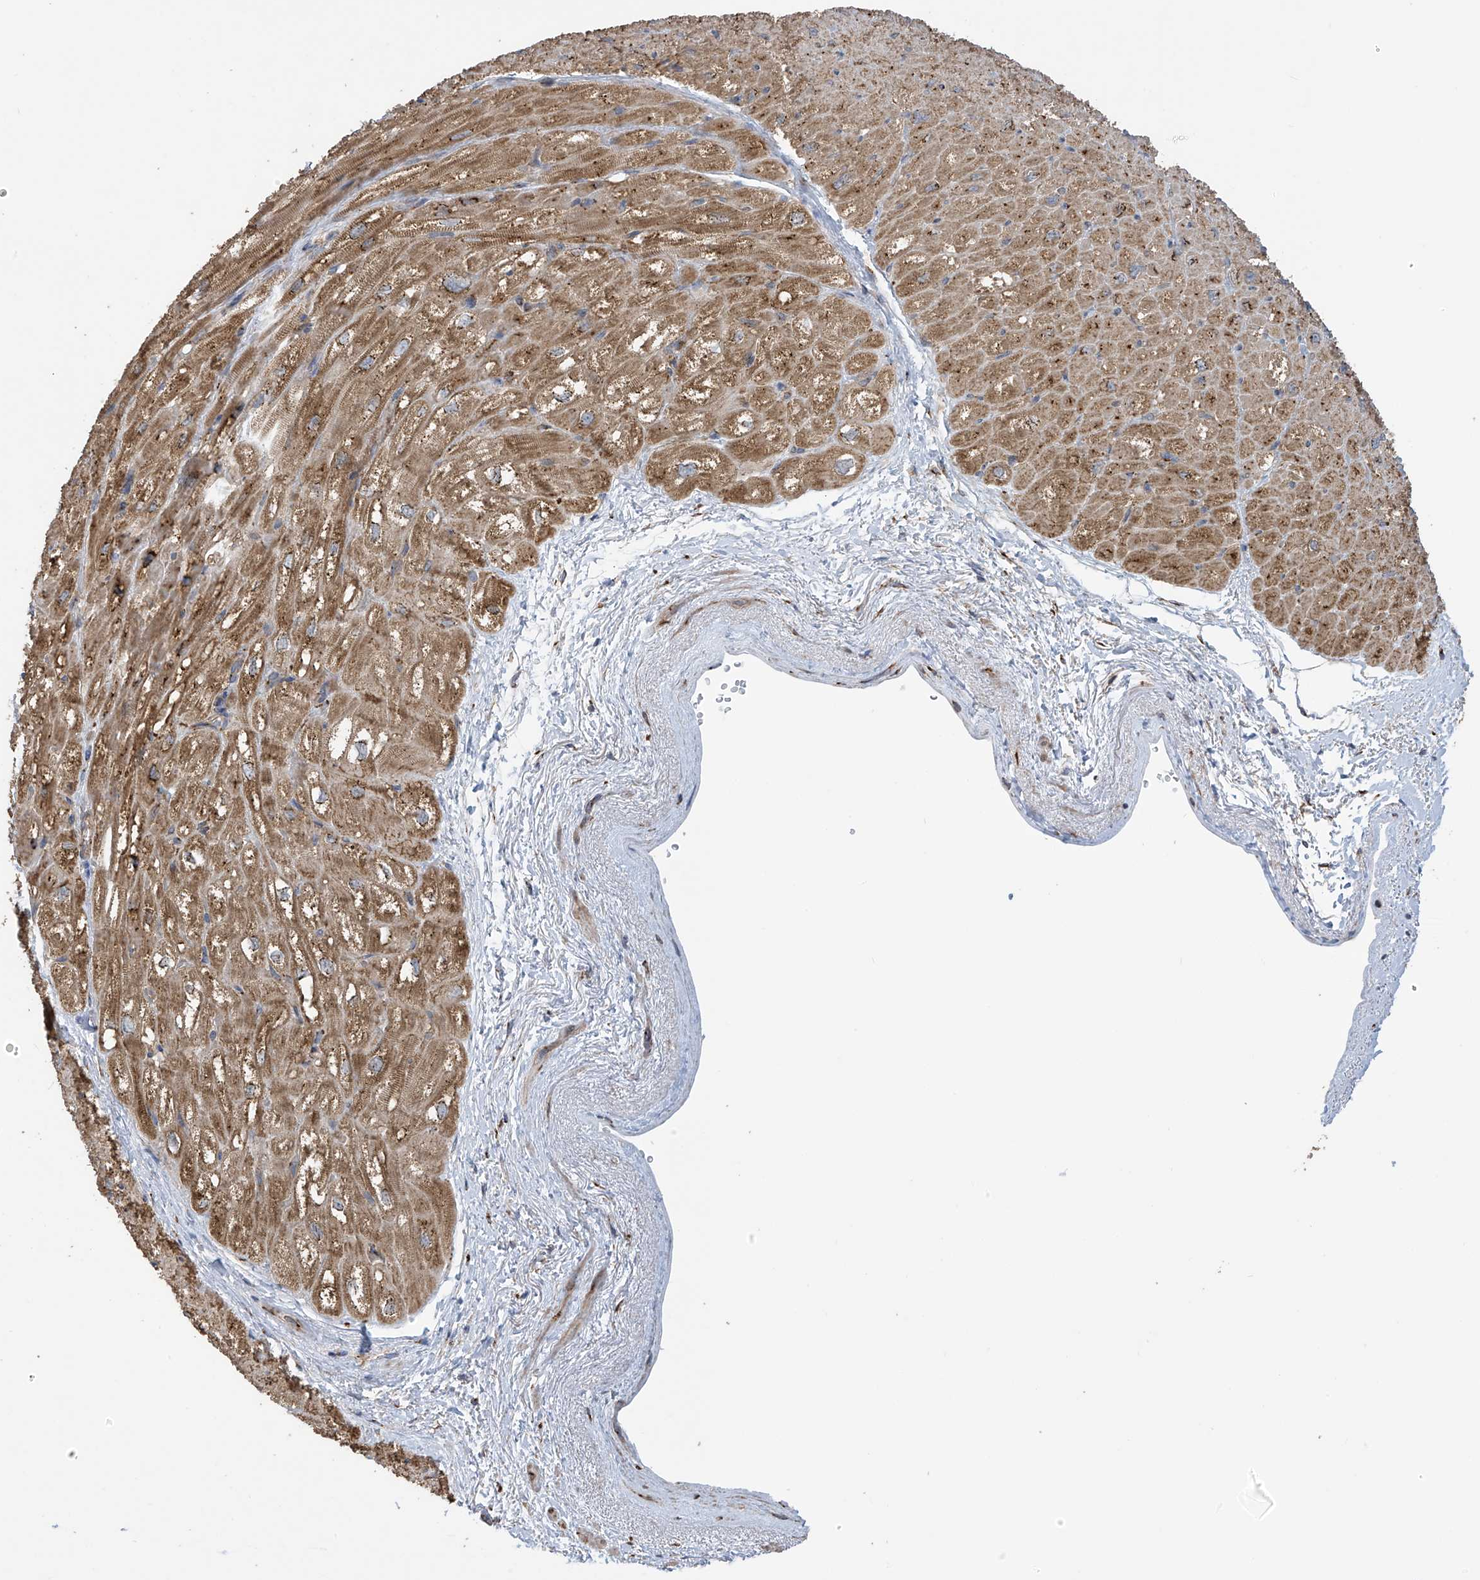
{"staining": {"intensity": "moderate", "quantity": ">75%", "location": "cytoplasmic/membranous"}, "tissue": "heart muscle", "cell_type": "Cardiomyocytes", "image_type": "normal", "snomed": [{"axis": "morphology", "description": "Normal tissue, NOS"}, {"axis": "topography", "description": "Heart"}], "caption": "Immunohistochemistry micrograph of normal human heart muscle stained for a protein (brown), which reveals medium levels of moderate cytoplasmic/membranous staining in approximately >75% of cardiomyocytes.", "gene": "PNPT1", "patient": {"sex": "male", "age": 50}}